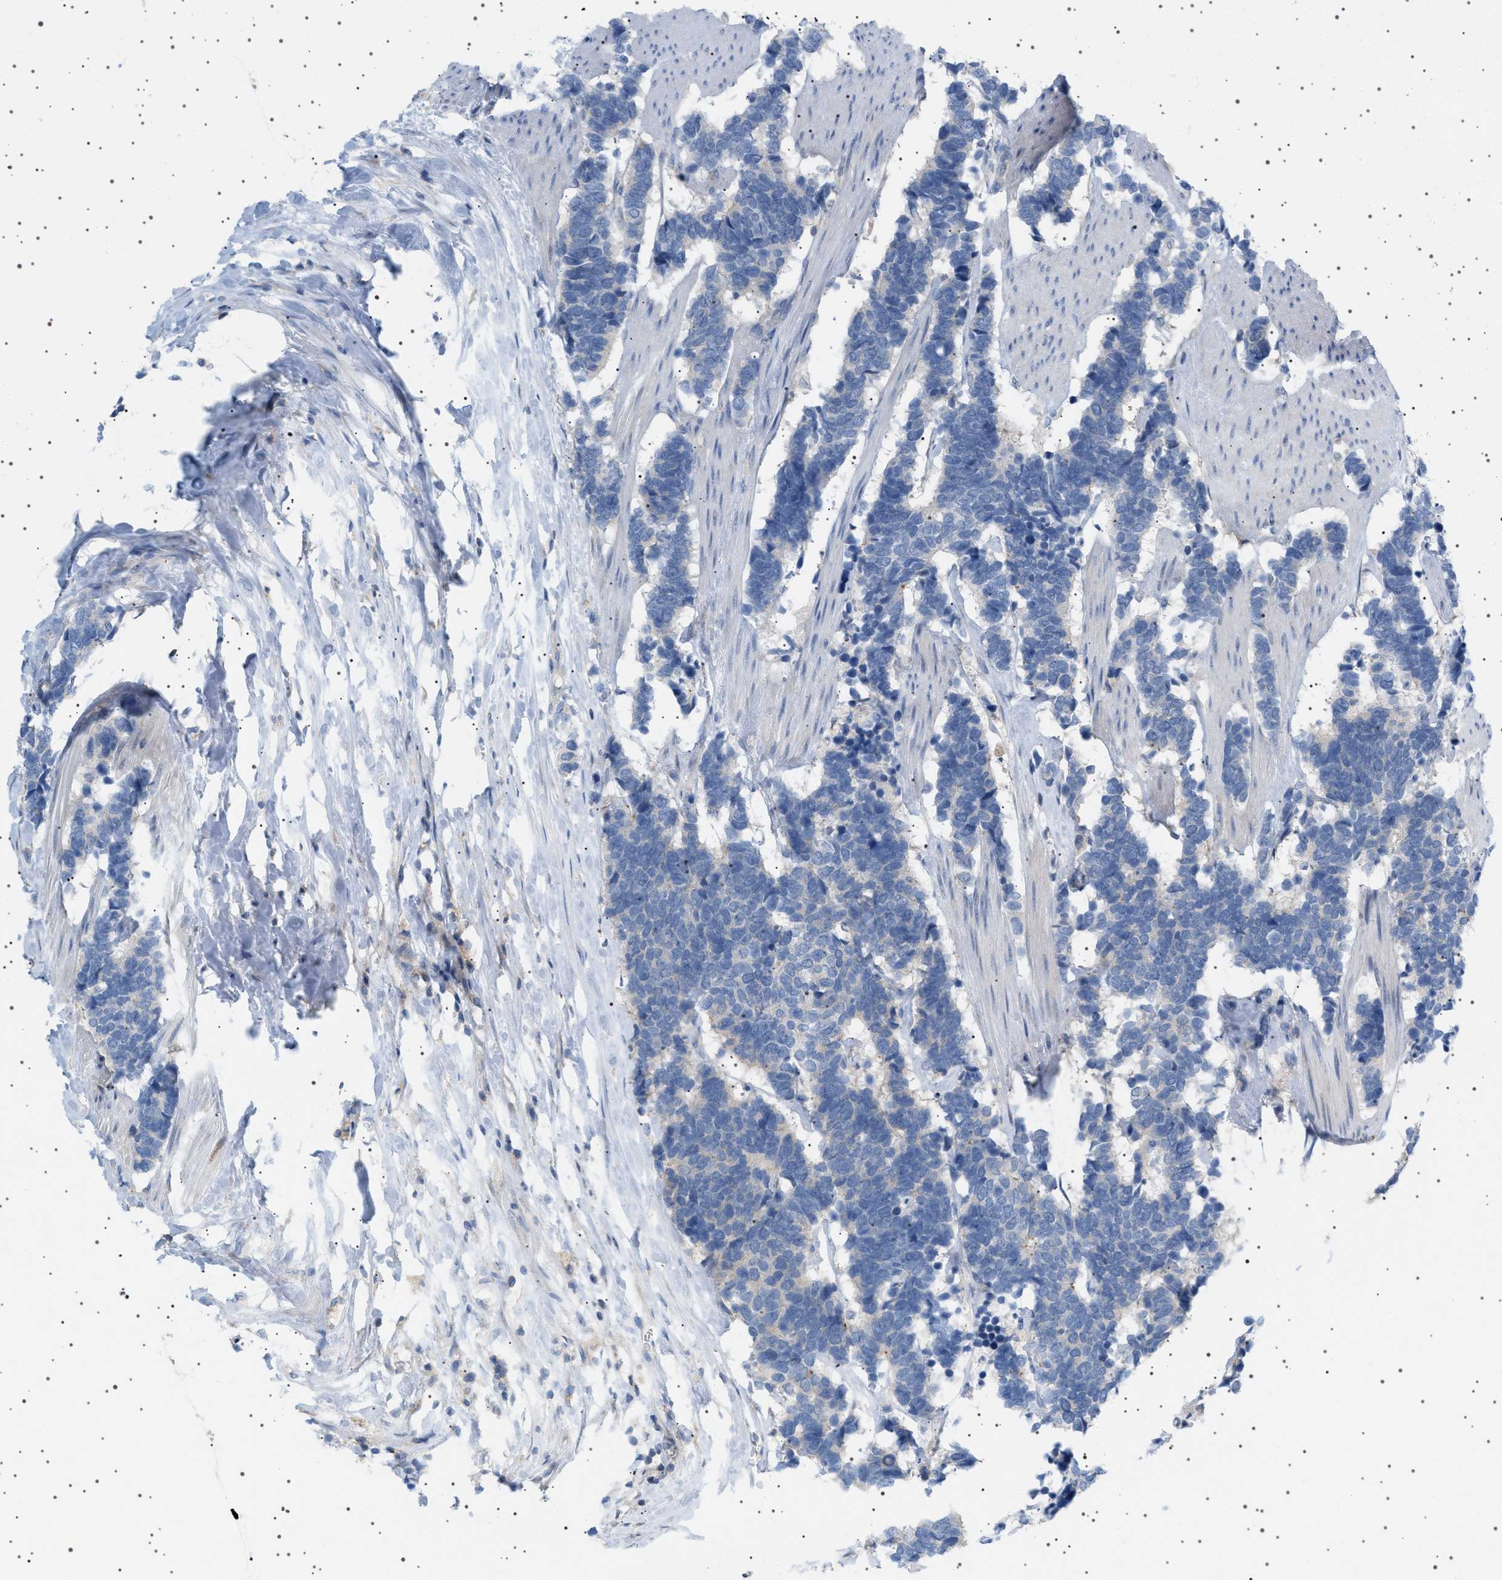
{"staining": {"intensity": "negative", "quantity": "none", "location": "none"}, "tissue": "carcinoid", "cell_type": "Tumor cells", "image_type": "cancer", "snomed": [{"axis": "morphology", "description": "Carcinoma, NOS"}, {"axis": "morphology", "description": "Carcinoid, malignant, NOS"}, {"axis": "topography", "description": "Urinary bladder"}], "caption": "An IHC micrograph of carcinoid is shown. There is no staining in tumor cells of carcinoid. (Immunohistochemistry, brightfield microscopy, high magnification).", "gene": "ADCY10", "patient": {"sex": "male", "age": 57}}